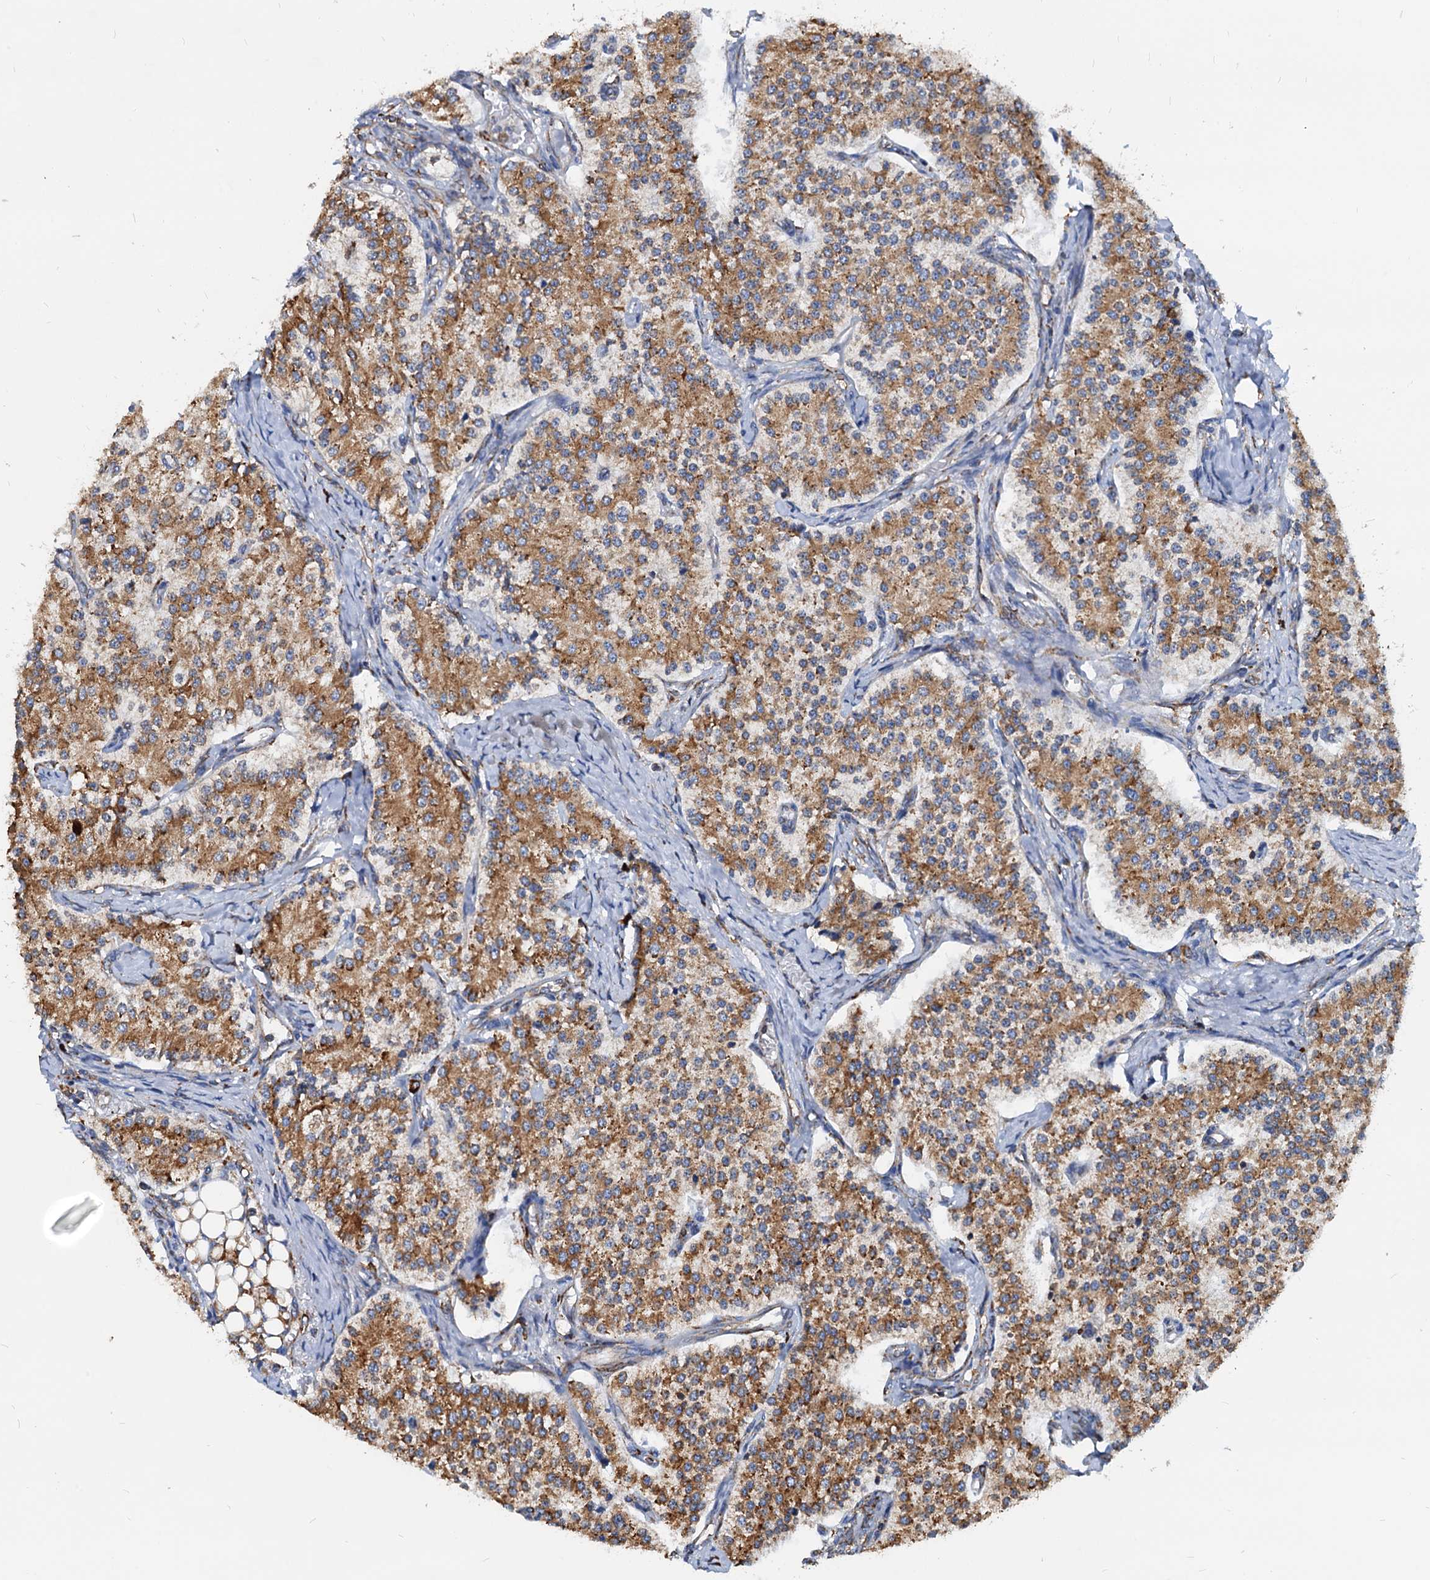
{"staining": {"intensity": "moderate", "quantity": ">75%", "location": "cytoplasmic/membranous"}, "tissue": "carcinoid", "cell_type": "Tumor cells", "image_type": "cancer", "snomed": [{"axis": "morphology", "description": "Carcinoid, malignant, NOS"}, {"axis": "topography", "description": "Colon"}], "caption": "A medium amount of moderate cytoplasmic/membranous expression is appreciated in approximately >75% of tumor cells in malignant carcinoid tissue.", "gene": "HSPA5", "patient": {"sex": "female", "age": 52}}